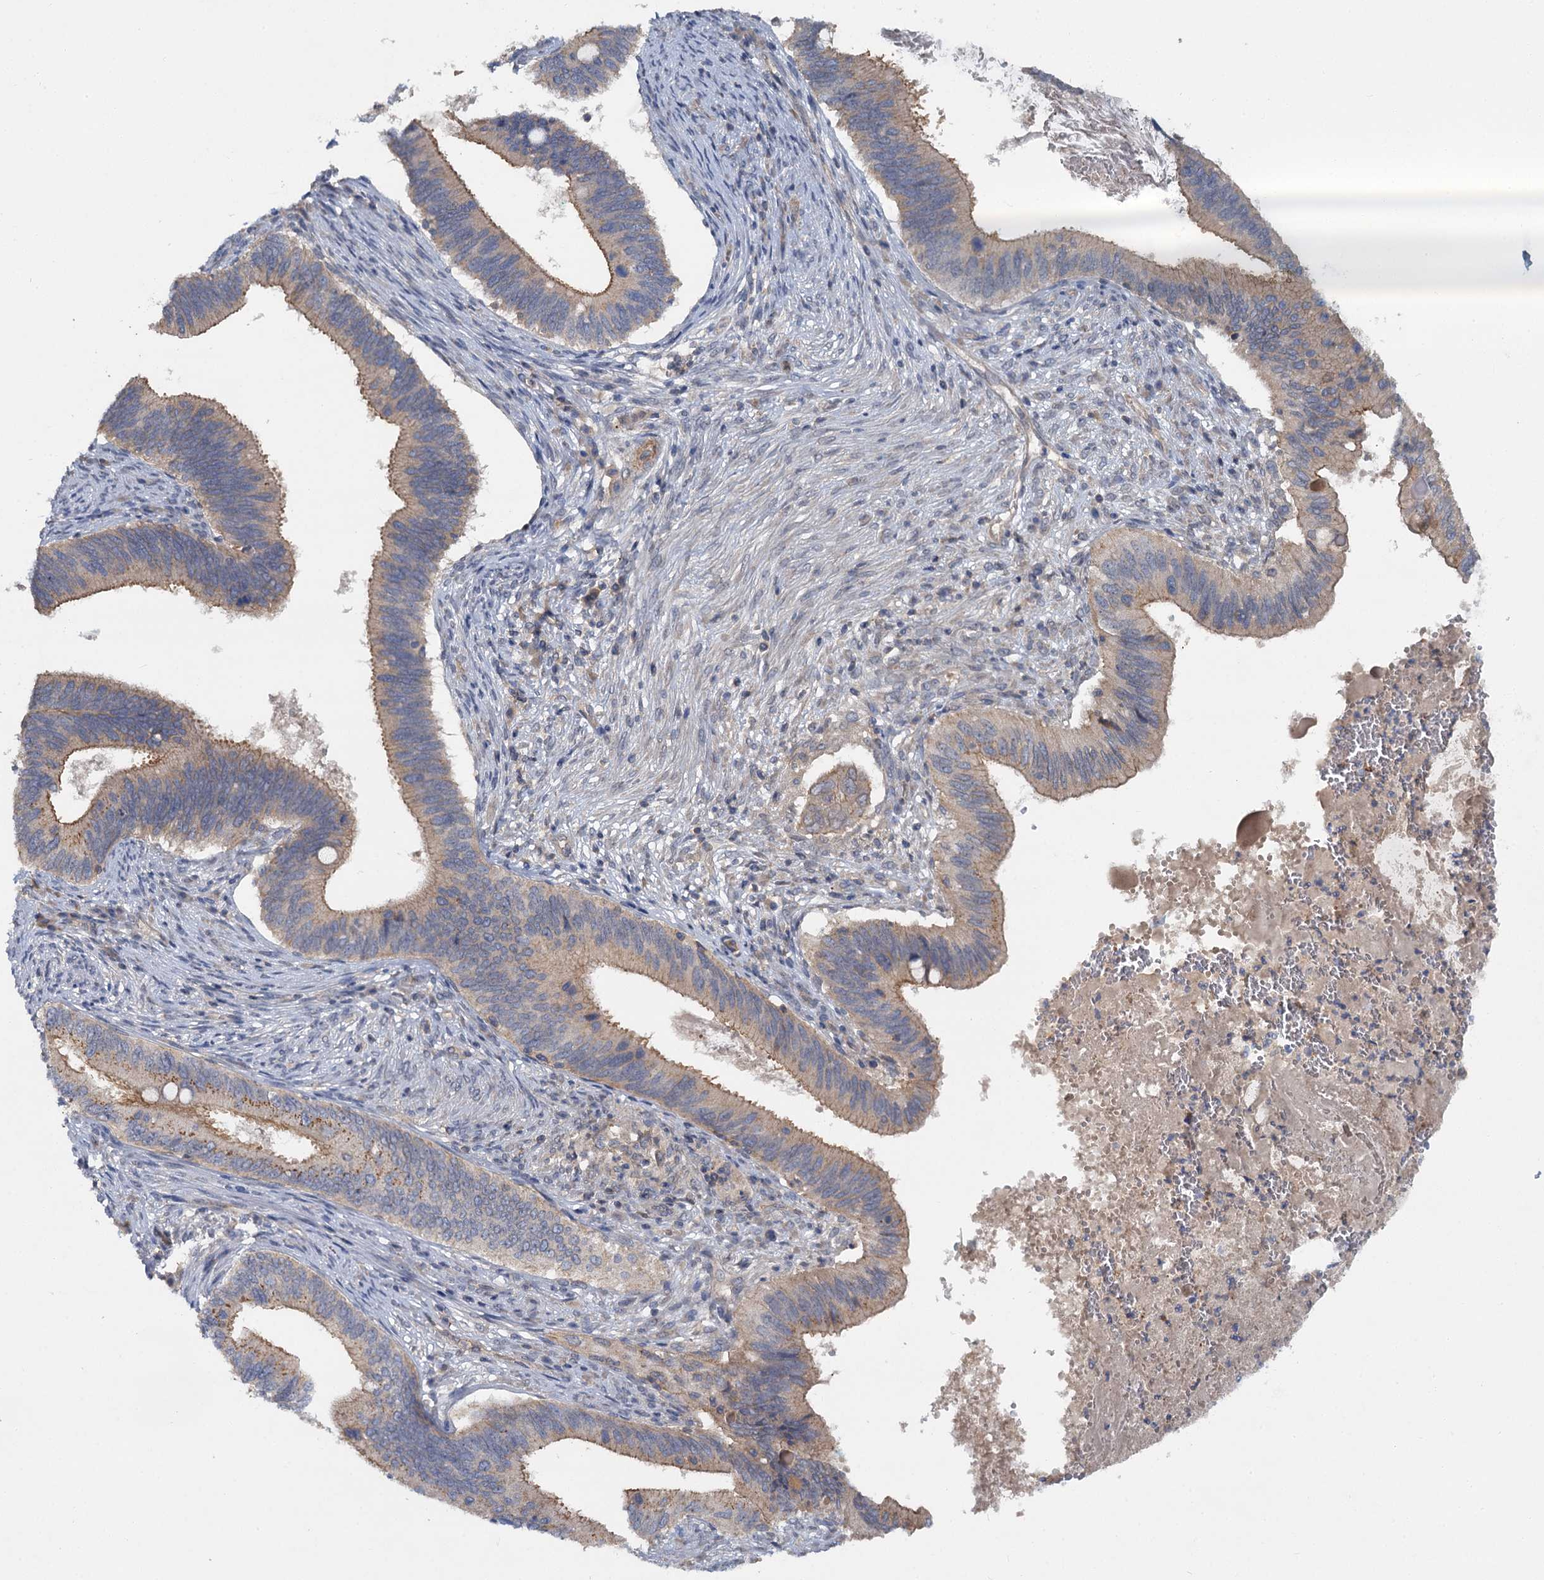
{"staining": {"intensity": "weak", "quantity": "25%-75%", "location": "cytoplasmic/membranous"}, "tissue": "cervical cancer", "cell_type": "Tumor cells", "image_type": "cancer", "snomed": [{"axis": "morphology", "description": "Adenocarcinoma, NOS"}, {"axis": "topography", "description": "Cervix"}], "caption": "This image demonstrates IHC staining of human adenocarcinoma (cervical), with low weak cytoplasmic/membranous expression in approximately 25%-75% of tumor cells.", "gene": "ZNF324", "patient": {"sex": "female", "age": 42}}